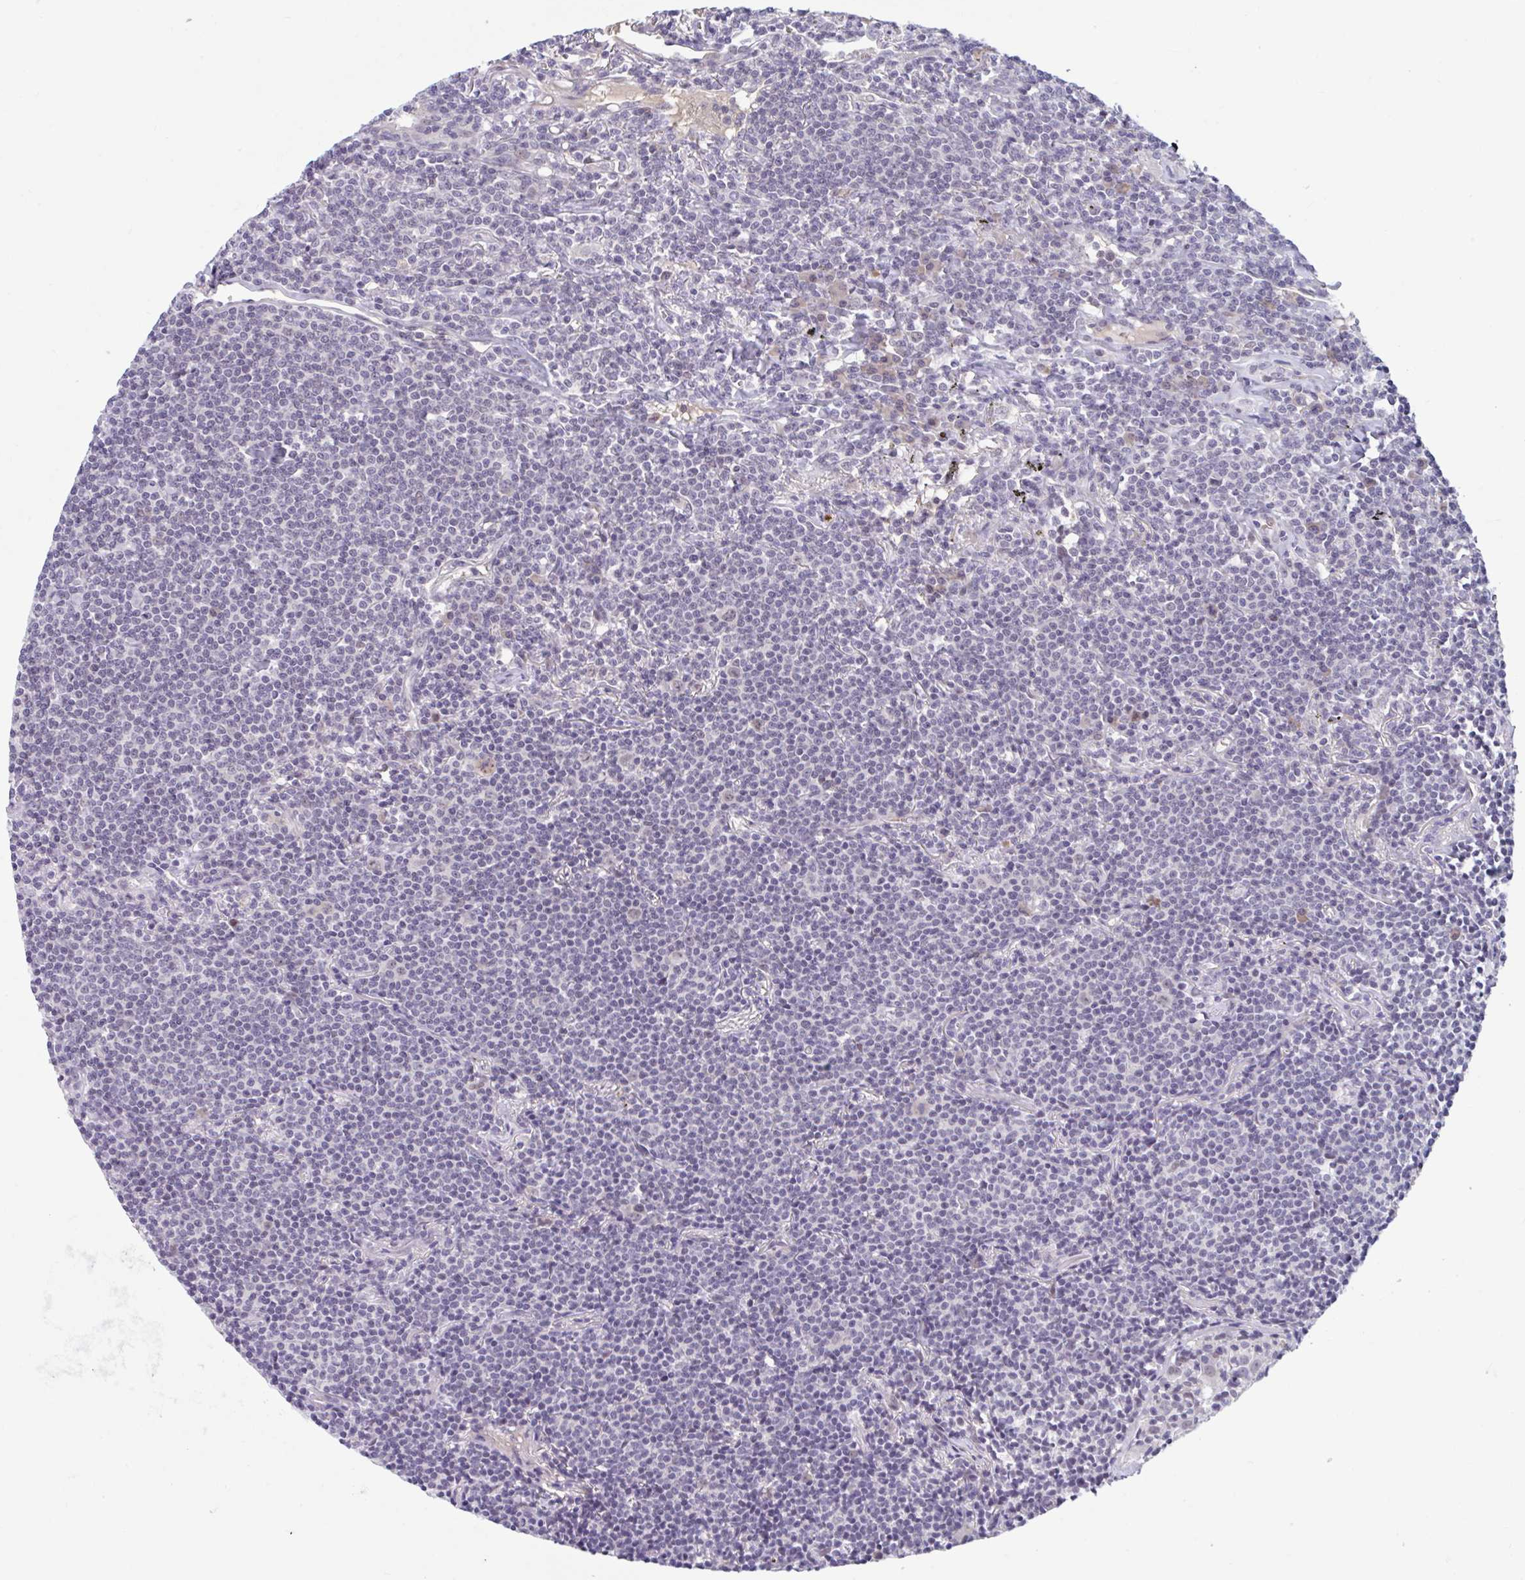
{"staining": {"intensity": "negative", "quantity": "none", "location": "none"}, "tissue": "lymphoma", "cell_type": "Tumor cells", "image_type": "cancer", "snomed": [{"axis": "morphology", "description": "Malignant lymphoma, non-Hodgkin's type, Low grade"}, {"axis": "topography", "description": "Lung"}], "caption": "Immunohistochemical staining of human lymphoma displays no significant expression in tumor cells.", "gene": "CNGB3", "patient": {"sex": "female", "age": 71}}